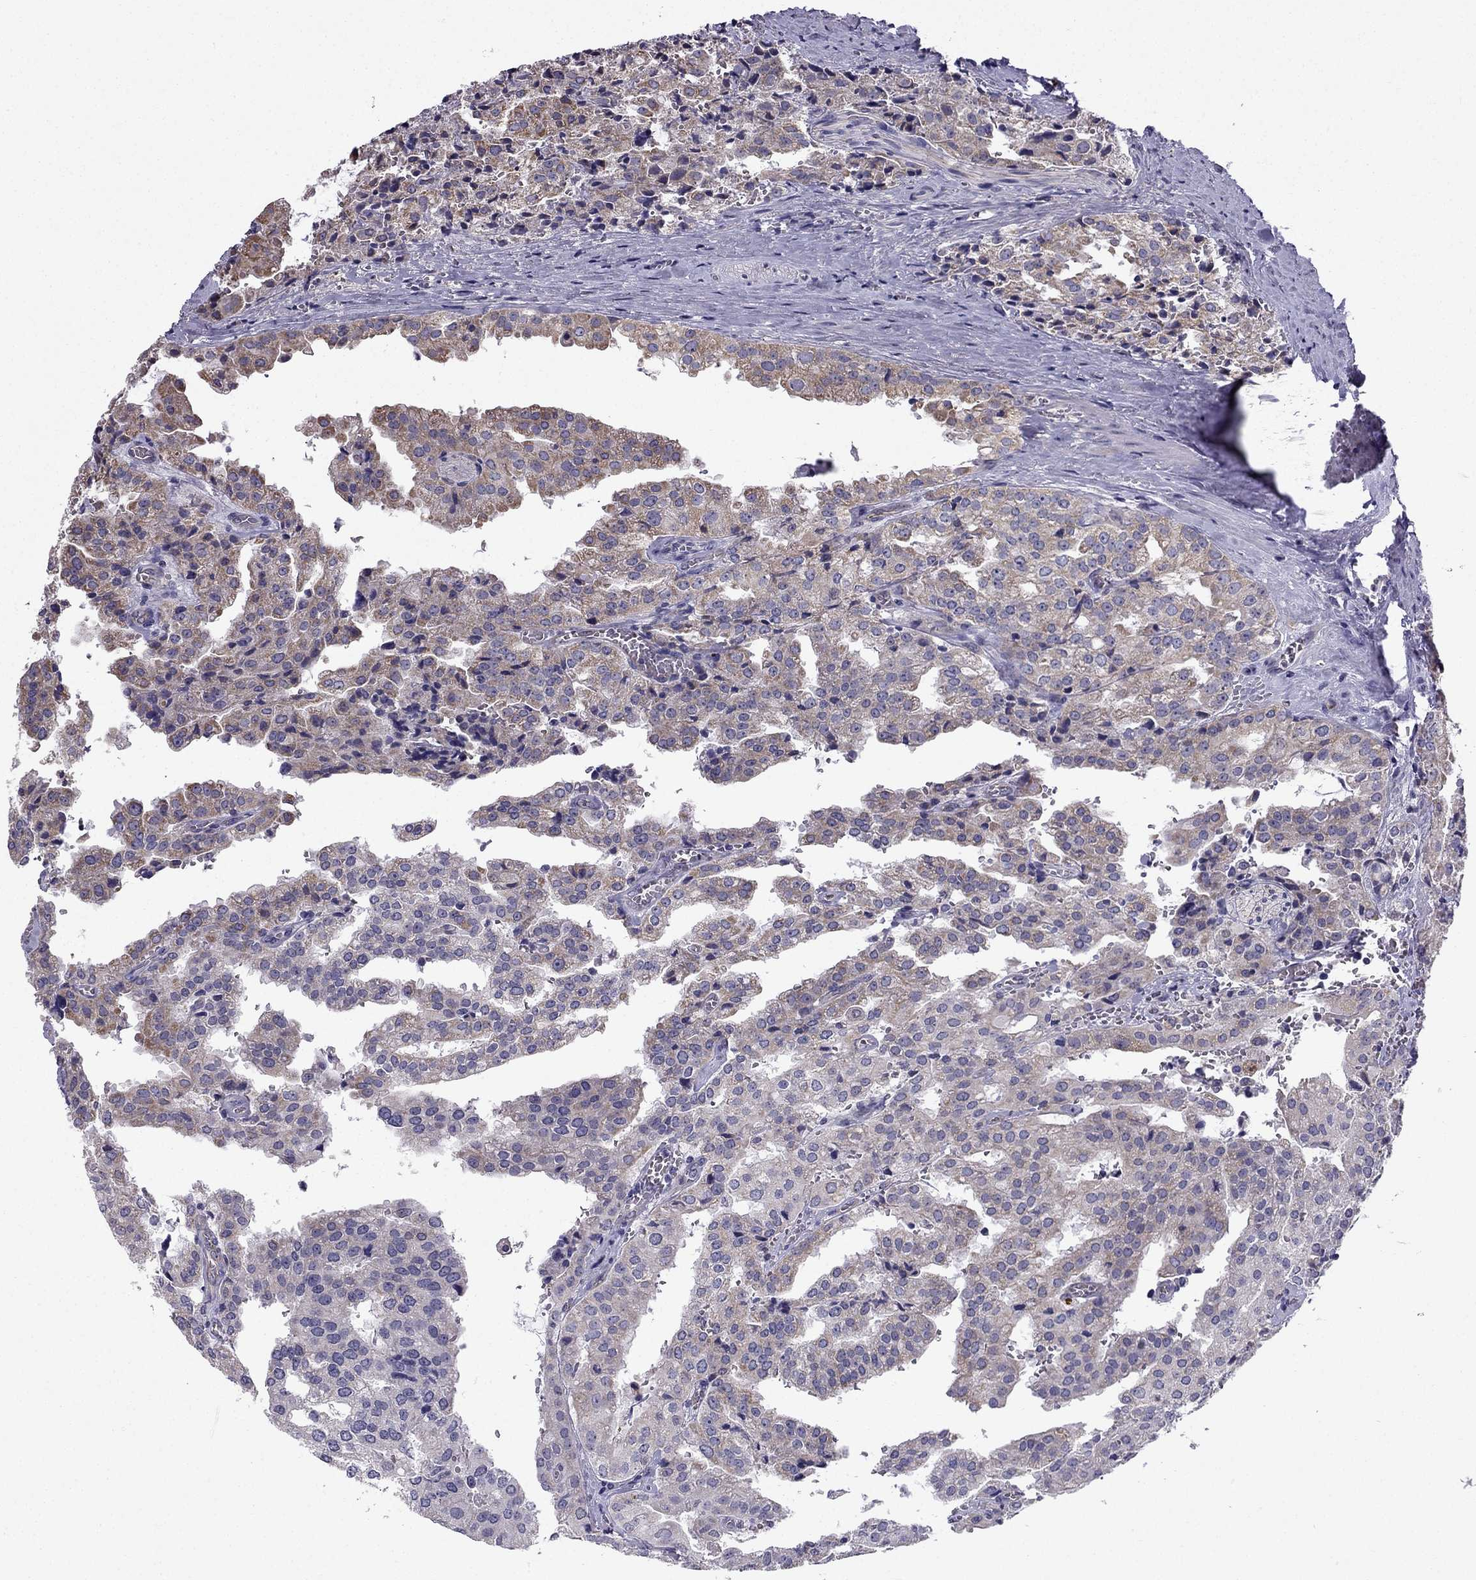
{"staining": {"intensity": "moderate", "quantity": "25%-75%", "location": "cytoplasmic/membranous"}, "tissue": "prostate cancer", "cell_type": "Tumor cells", "image_type": "cancer", "snomed": [{"axis": "morphology", "description": "Adenocarcinoma, High grade"}, {"axis": "topography", "description": "Prostate"}], "caption": "Immunohistochemical staining of prostate cancer reveals medium levels of moderate cytoplasmic/membranous protein expression in about 25%-75% of tumor cells. The staining was performed using DAB, with brown indicating positive protein expression. Nuclei are stained blue with hematoxylin.", "gene": "SLC6A2", "patient": {"sex": "male", "age": 68}}